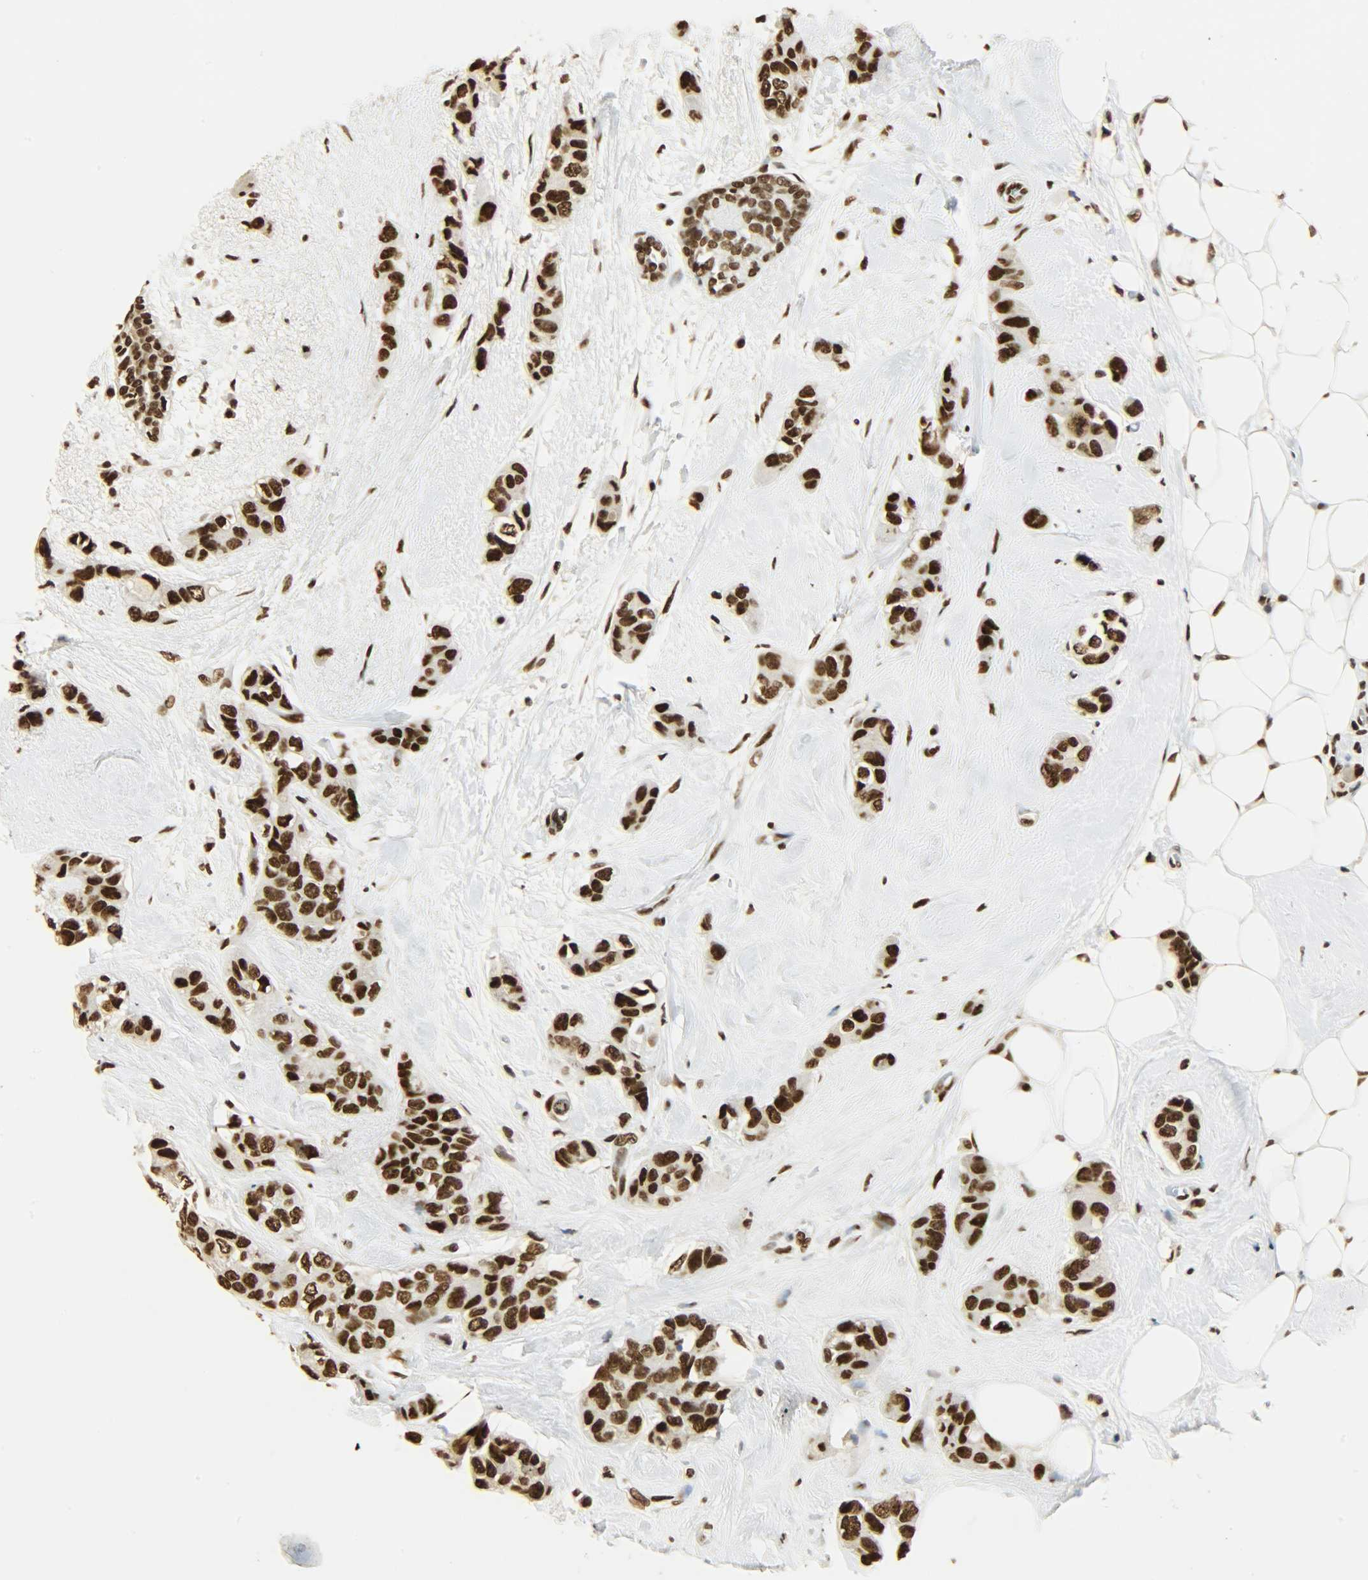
{"staining": {"intensity": "strong", "quantity": ">75%", "location": "nuclear"}, "tissue": "breast cancer", "cell_type": "Tumor cells", "image_type": "cancer", "snomed": [{"axis": "morphology", "description": "Duct carcinoma"}, {"axis": "topography", "description": "Breast"}], "caption": "Breast invasive ductal carcinoma stained with a protein marker demonstrates strong staining in tumor cells.", "gene": "KHDRBS1", "patient": {"sex": "female", "age": 51}}